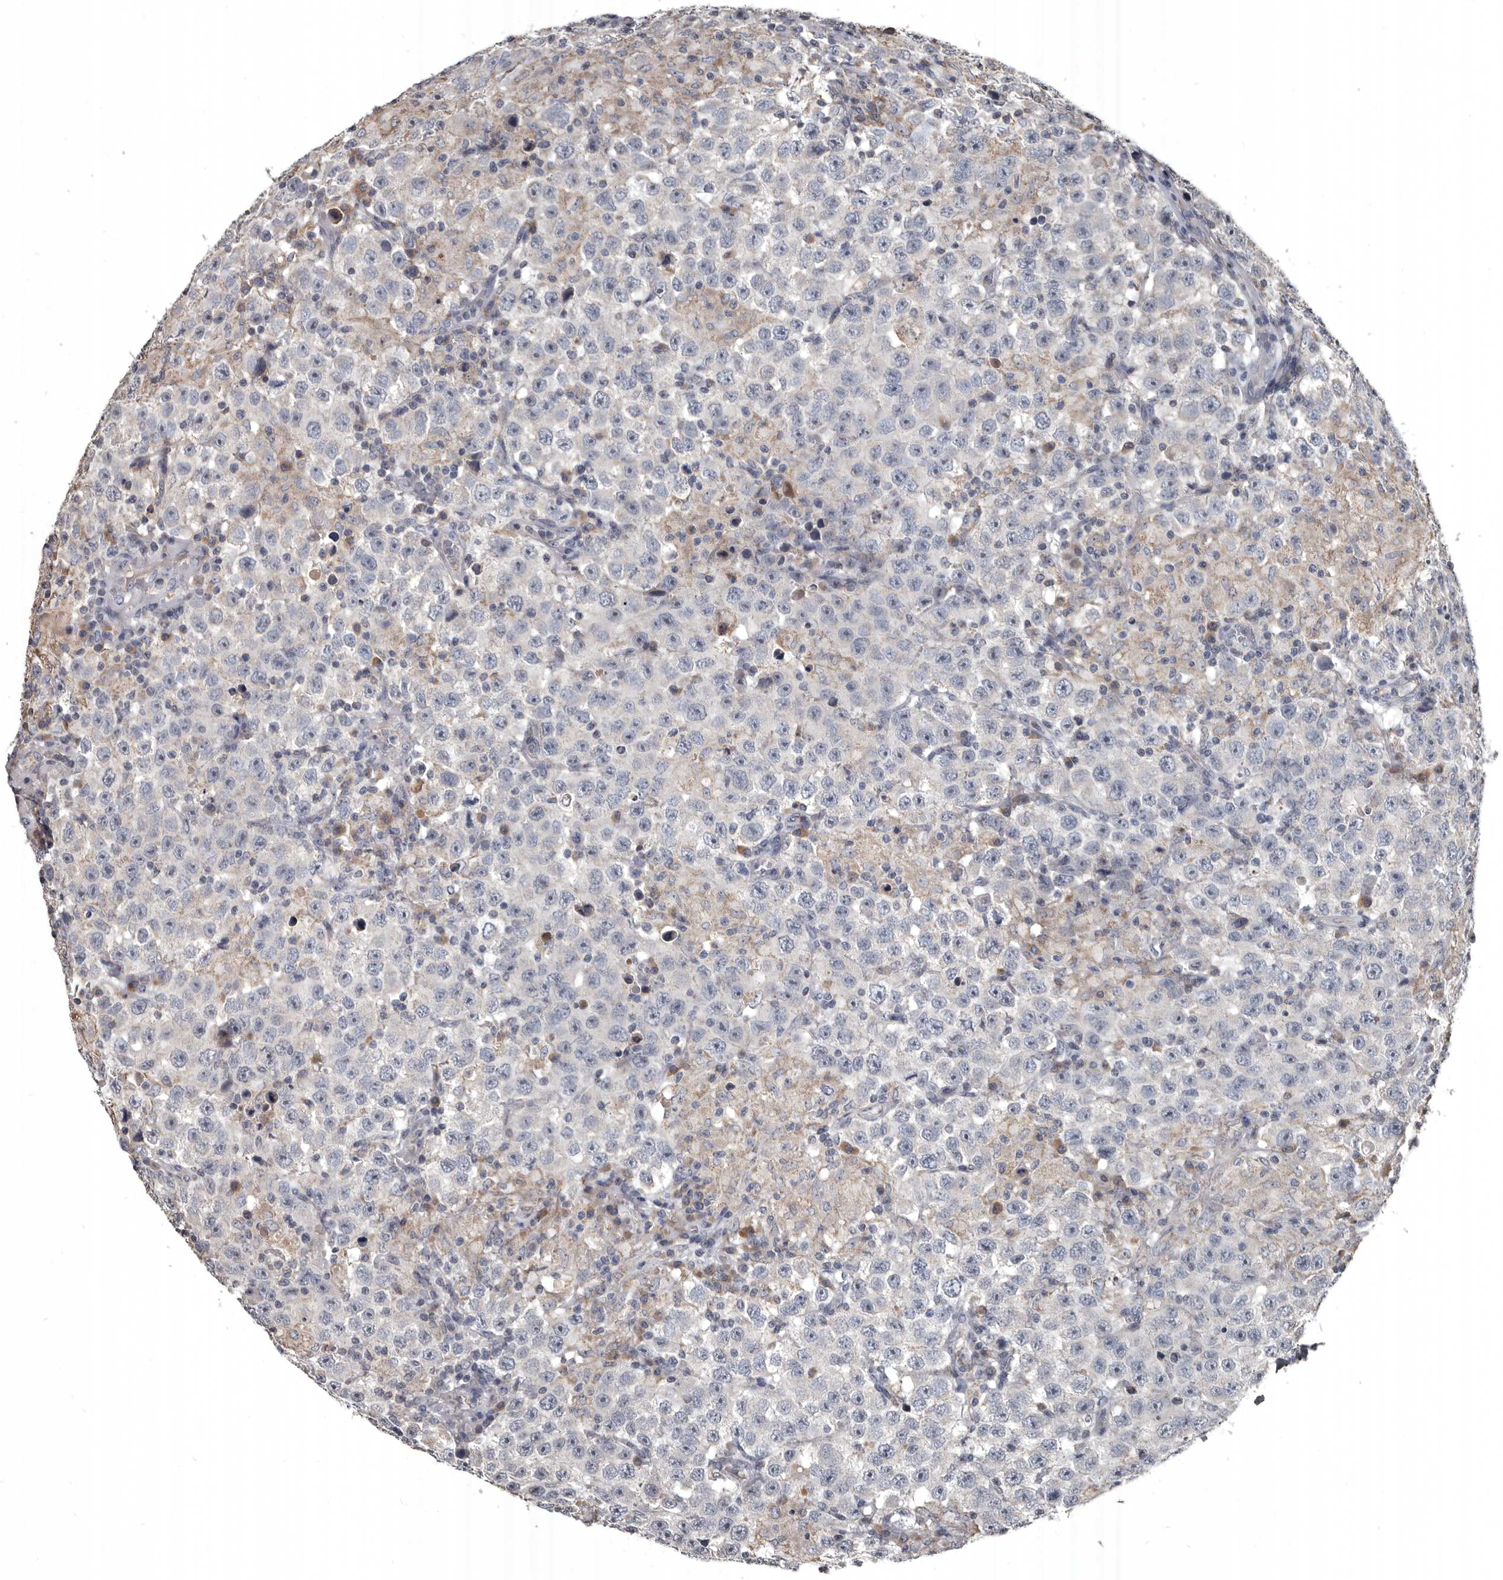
{"staining": {"intensity": "negative", "quantity": "none", "location": "none"}, "tissue": "testis cancer", "cell_type": "Tumor cells", "image_type": "cancer", "snomed": [{"axis": "morphology", "description": "Seminoma, NOS"}, {"axis": "topography", "description": "Testis"}], "caption": "This is a photomicrograph of immunohistochemistry (IHC) staining of testis cancer, which shows no staining in tumor cells. Brightfield microscopy of IHC stained with DAB (brown) and hematoxylin (blue), captured at high magnification.", "gene": "GREB1", "patient": {"sex": "male", "age": 41}}